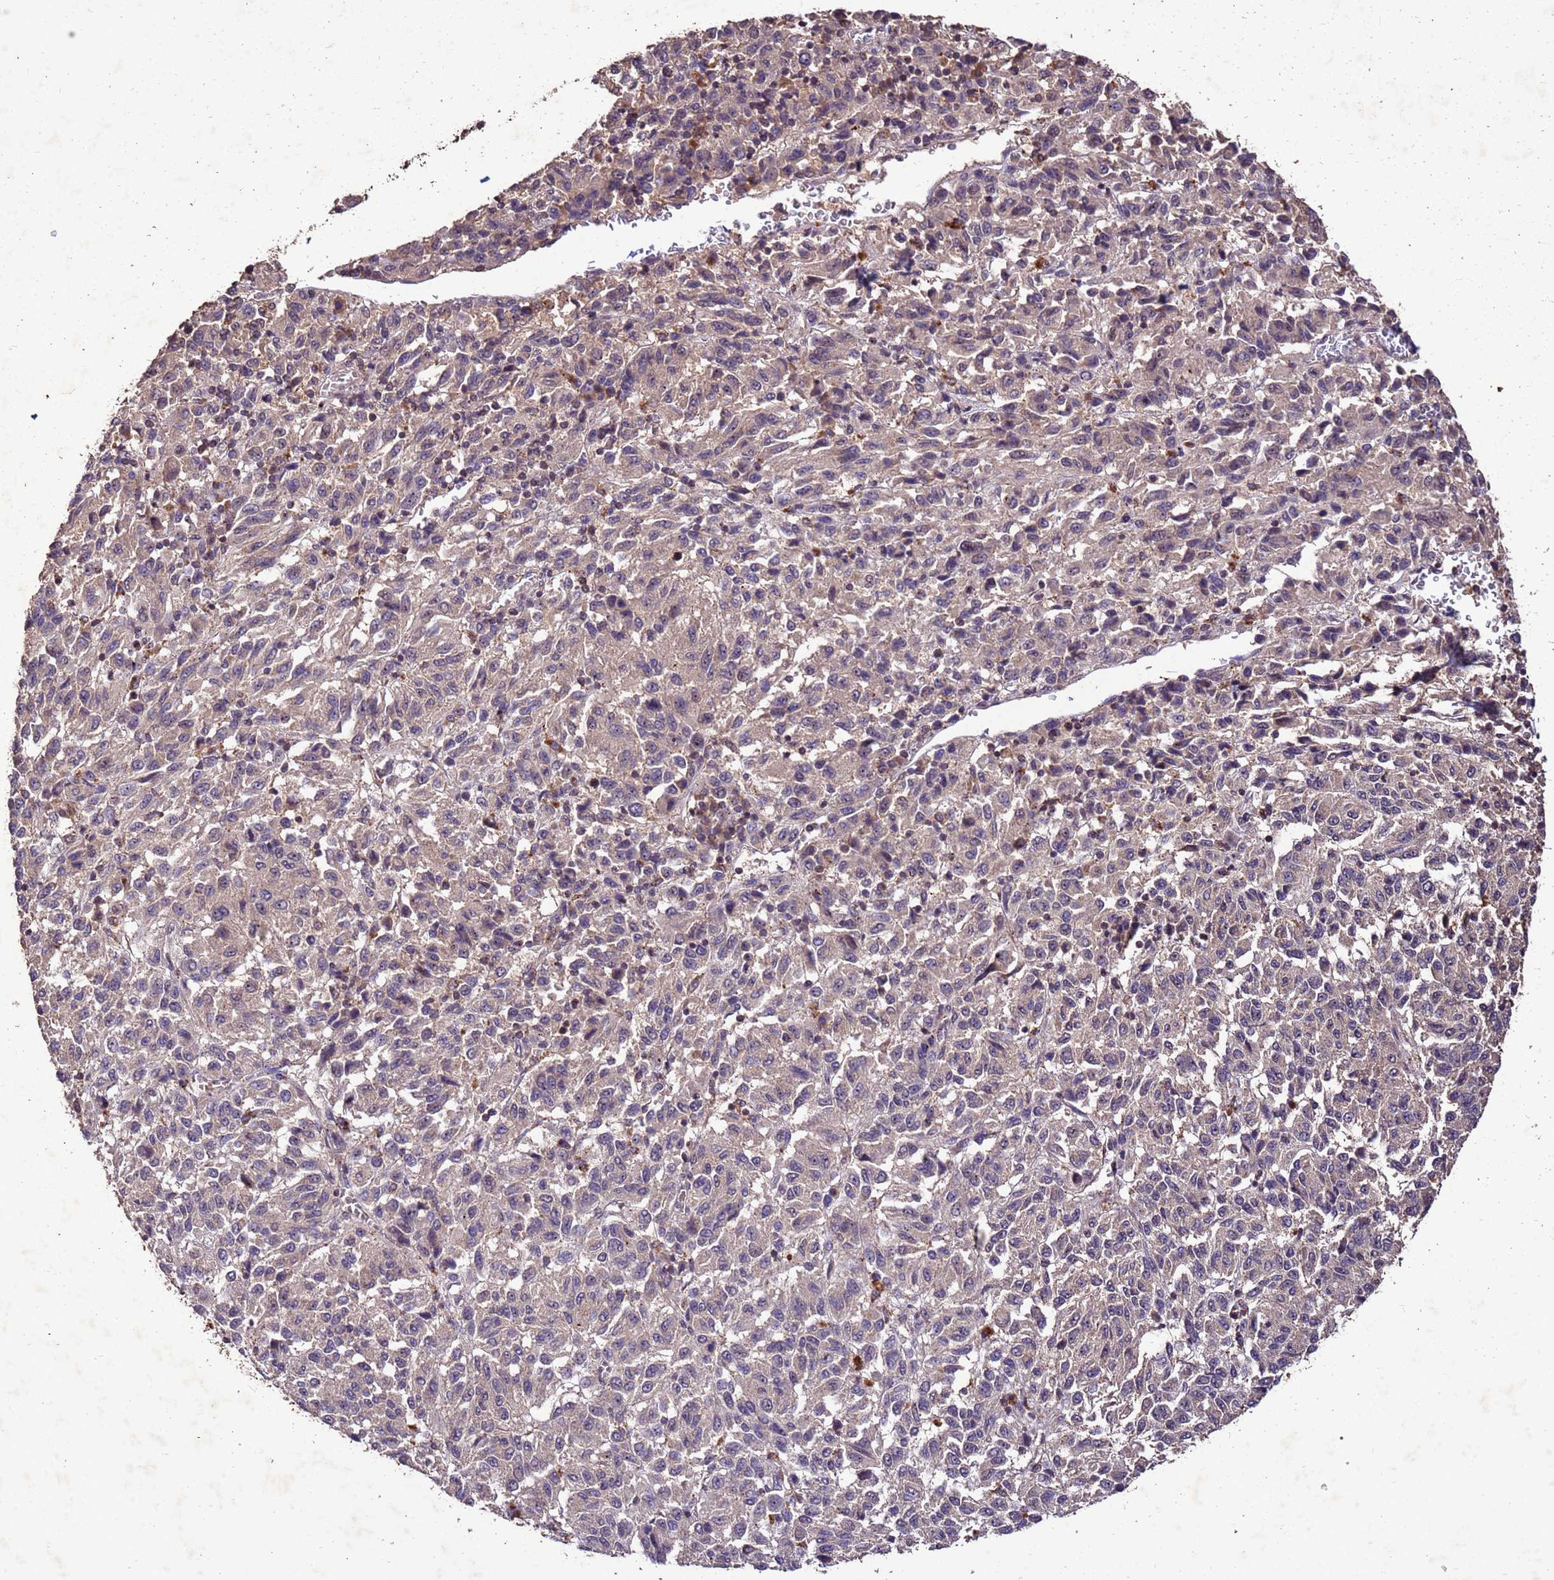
{"staining": {"intensity": "weak", "quantity": "25%-75%", "location": "cytoplasmic/membranous"}, "tissue": "melanoma", "cell_type": "Tumor cells", "image_type": "cancer", "snomed": [{"axis": "morphology", "description": "Malignant melanoma, Metastatic site"}, {"axis": "topography", "description": "Lung"}], "caption": "DAB (3,3'-diaminobenzidine) immunohistochemical staining of melanoma shows weak cytoplasmic/membranous protein staining in approximately 25%-75% of tumor cells. Using DAB (3,3'-diaminobenzidine) (brown) and hematoxylin (blue) stains, captured at high magnification using brightfield microscopy.", "gene": "TOR4A", "patient": {"sex": "male", "age": 64}}